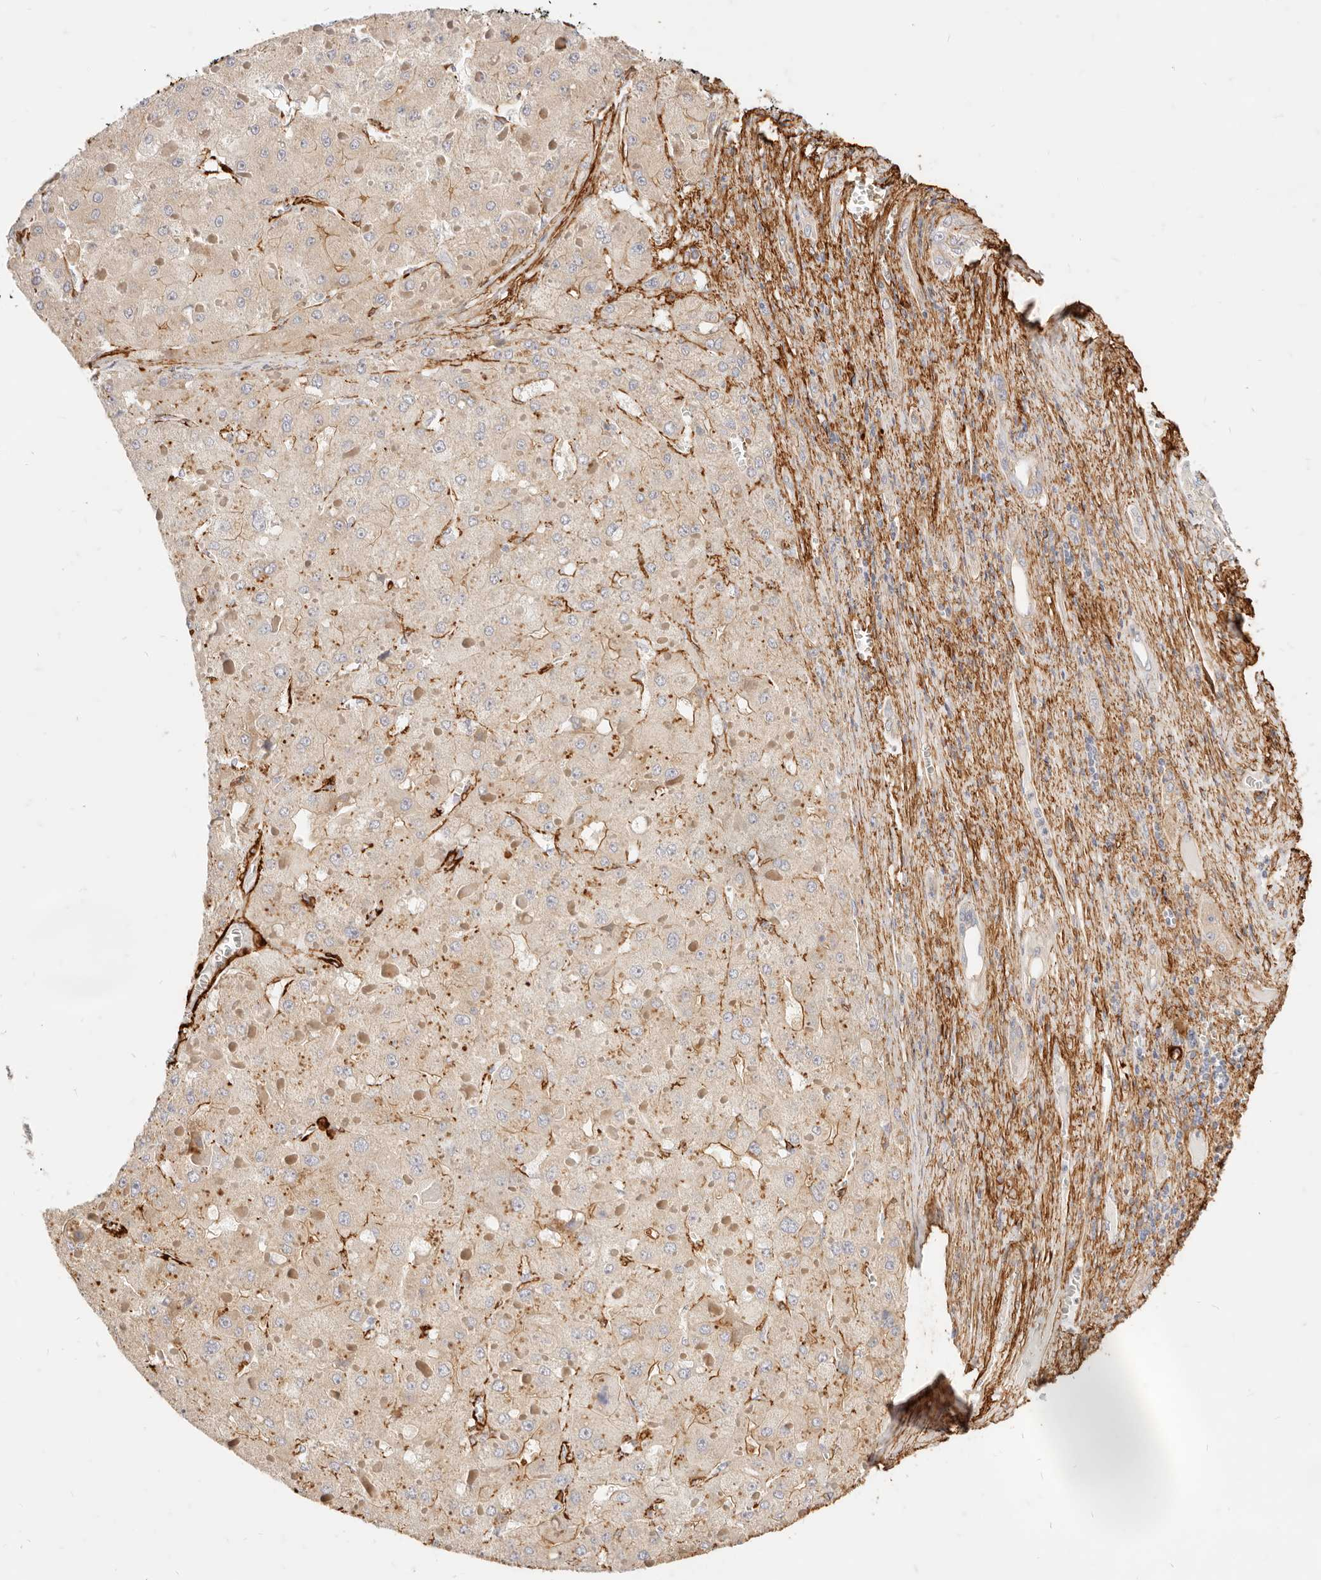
{"staining": {"intensity": "weak", "quantity": "<25%", "location": "cytoplasmic/membranous"}, "tissue": "liver cancer", "cell_type": "Tumor cells", "image_type": "cancer", "snomed": [{"axis": "morphology", "description": "Carcinoma, Hepatocellular, NOS"}, {"axis": "topography", "description": "Liver"}], "caption": "The immunohistochemistry image has no significant expression in tumor cells of liver hepatocellular carcinoma tissue. Nuclei are stained in blue.", "gene": "TMTC2", "patient": {"sex": "female", "age": 73}}